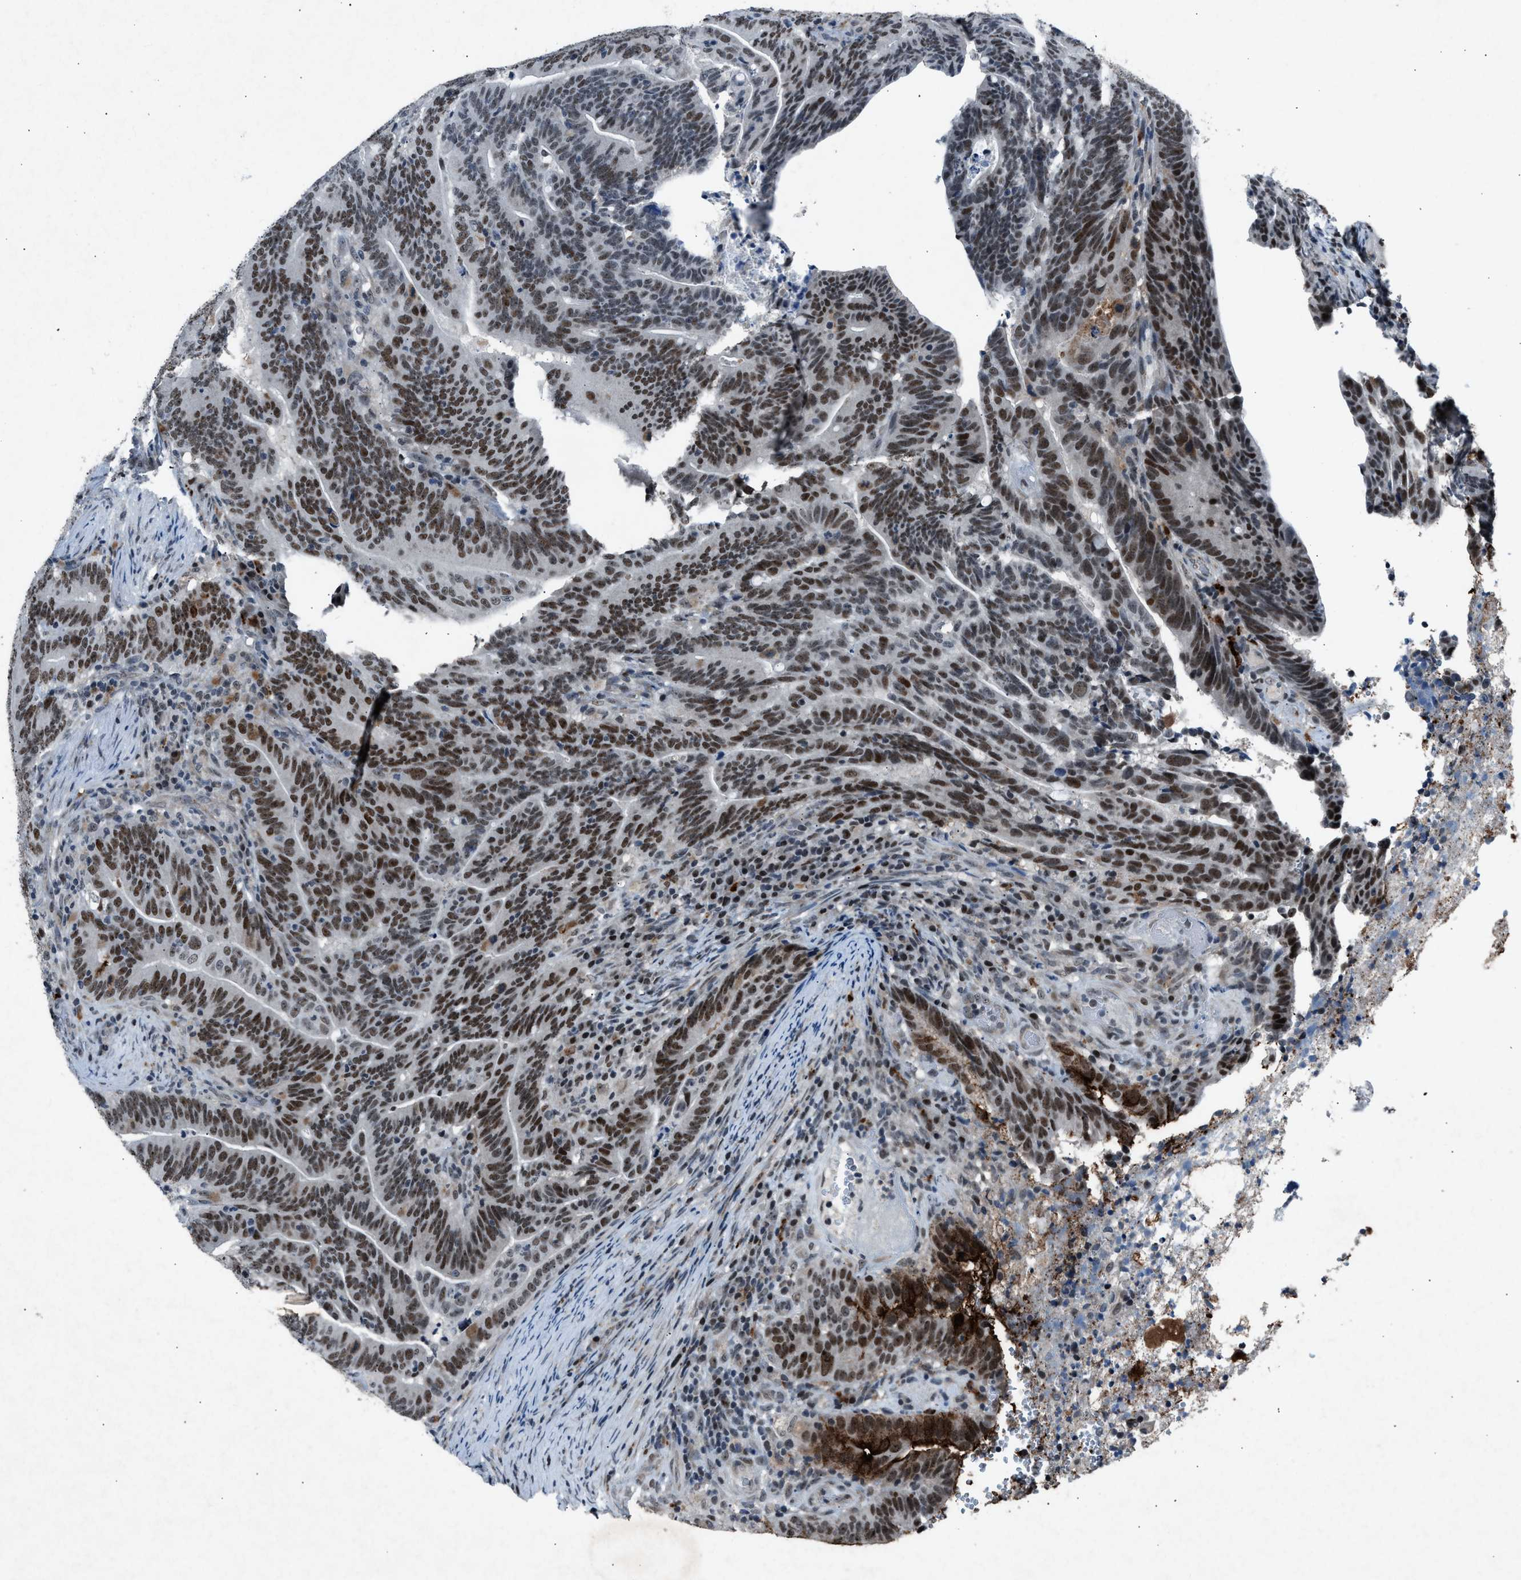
{"staining": {"intensity": "moderate", "quantity": "25%-75%", "location": "nuclear"}, "tissue": "colorectal cancer", "cell_type": "Tumor cells", "image_type": "cancer", "snomed": [{"axis": "morphology", "description": "Adenocarcinoma, NOS"}, {"axis": "topography", "description": "Colon"}], "caption": "Colorectal cancer (adenocarcinoma) tissue shows moderate nuclear expression in about 25%-75% of tumor cells", "gene": "ADCY1", "patient": {"sex": "female", "age": 66}}